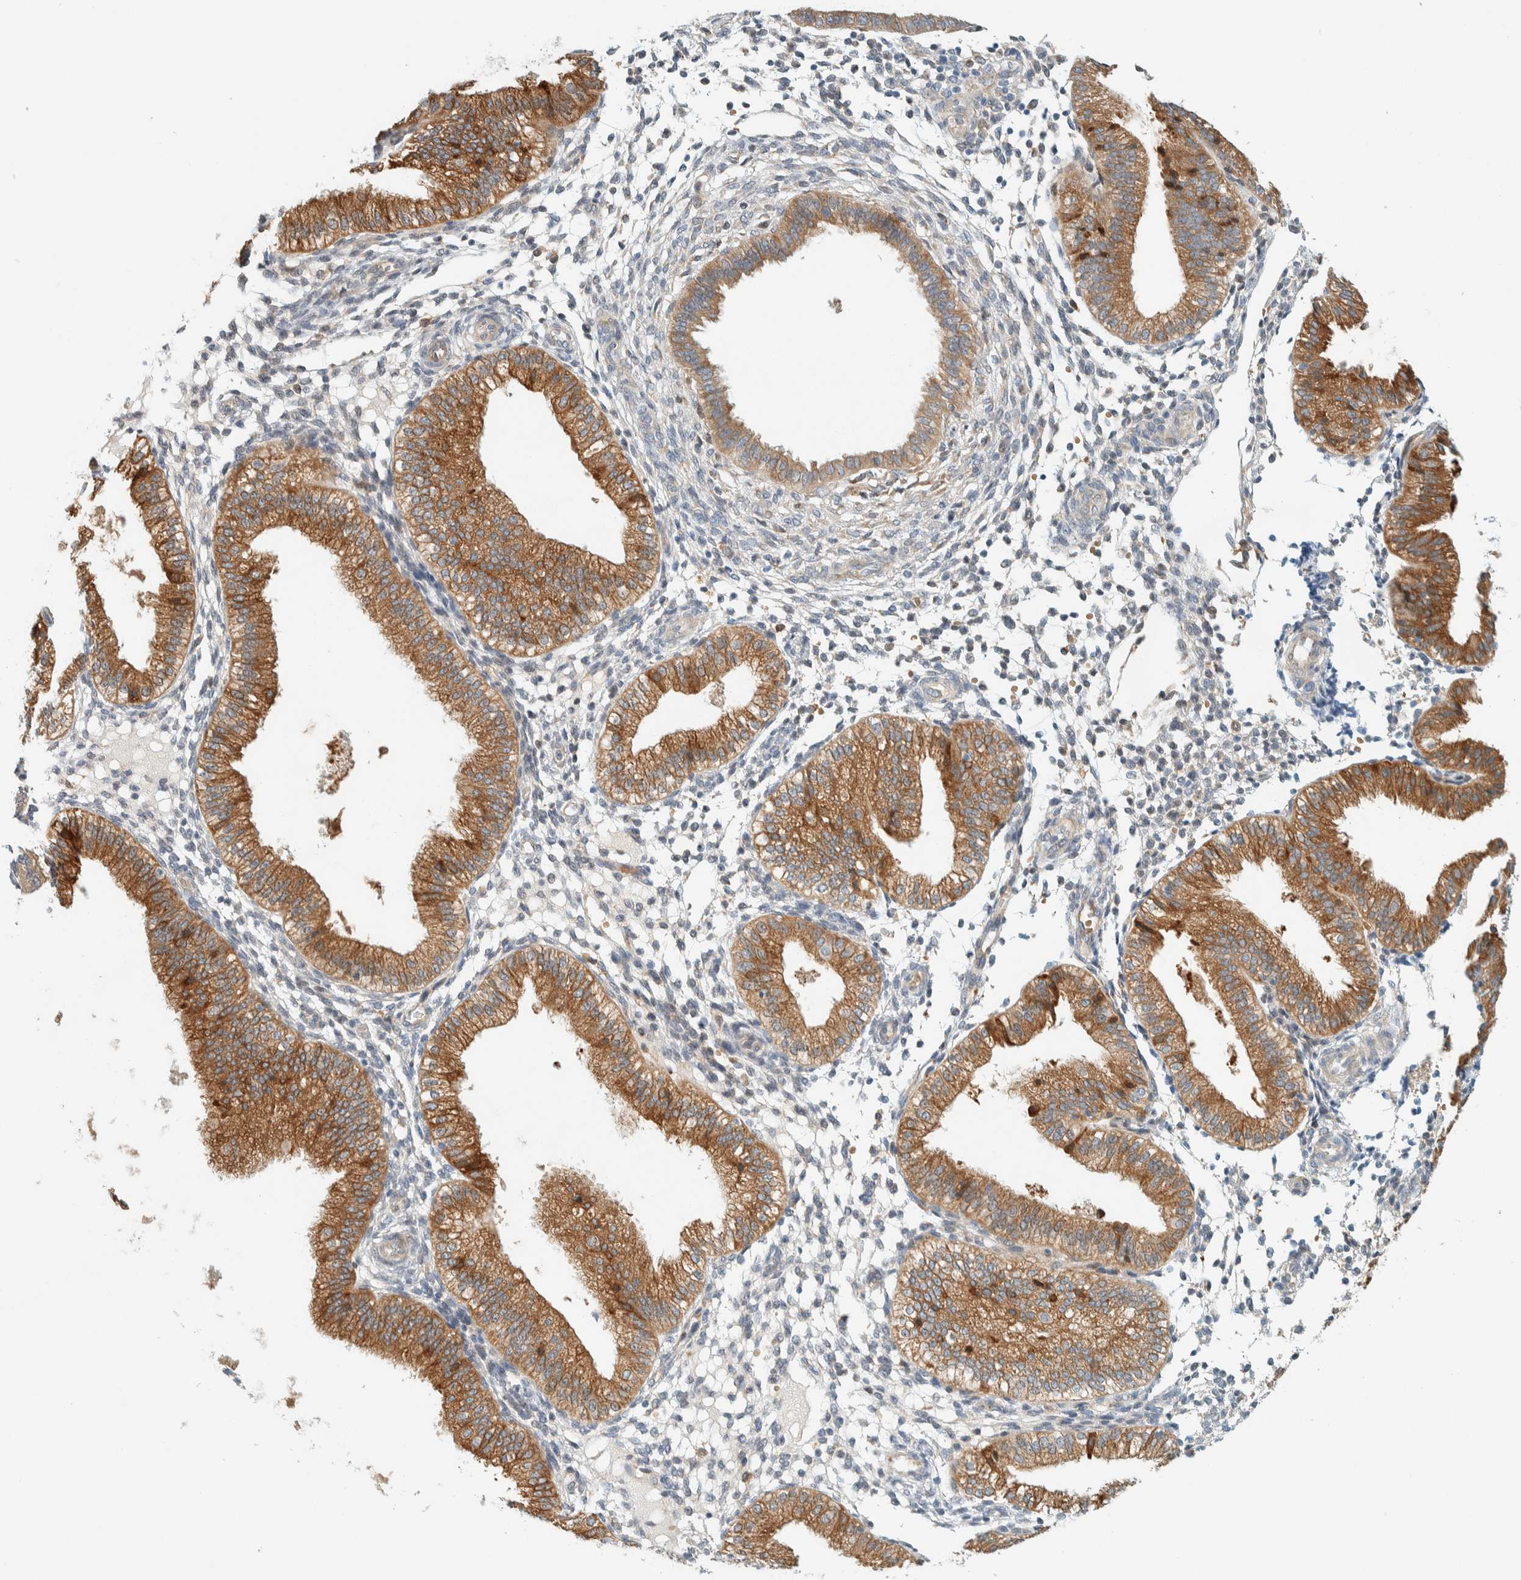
{"staining": {"intensity": "negative", "quantity": "none", "location": "none"}, "tissue": "endometrium", "cell_type": "Cells in endometrial stroma", "image_type": "normal", "snomed": [{"axis": "morphology", "description": "Normal tissue, NOS"}, {"axis": "topography", "description": "Endometrium"}], "caption": "IHC histopathology image of unremarkable human endometrium stained for a protein (brown), which demonstrates no staining in cells in endometrial stroma. (Brightfield microscopy of DAB (3,3'-diaminobenzidine) immunohistochemistry at high magnification).", "gene": "SUMF2", "patient": {"sex": "female", "age": 39}}